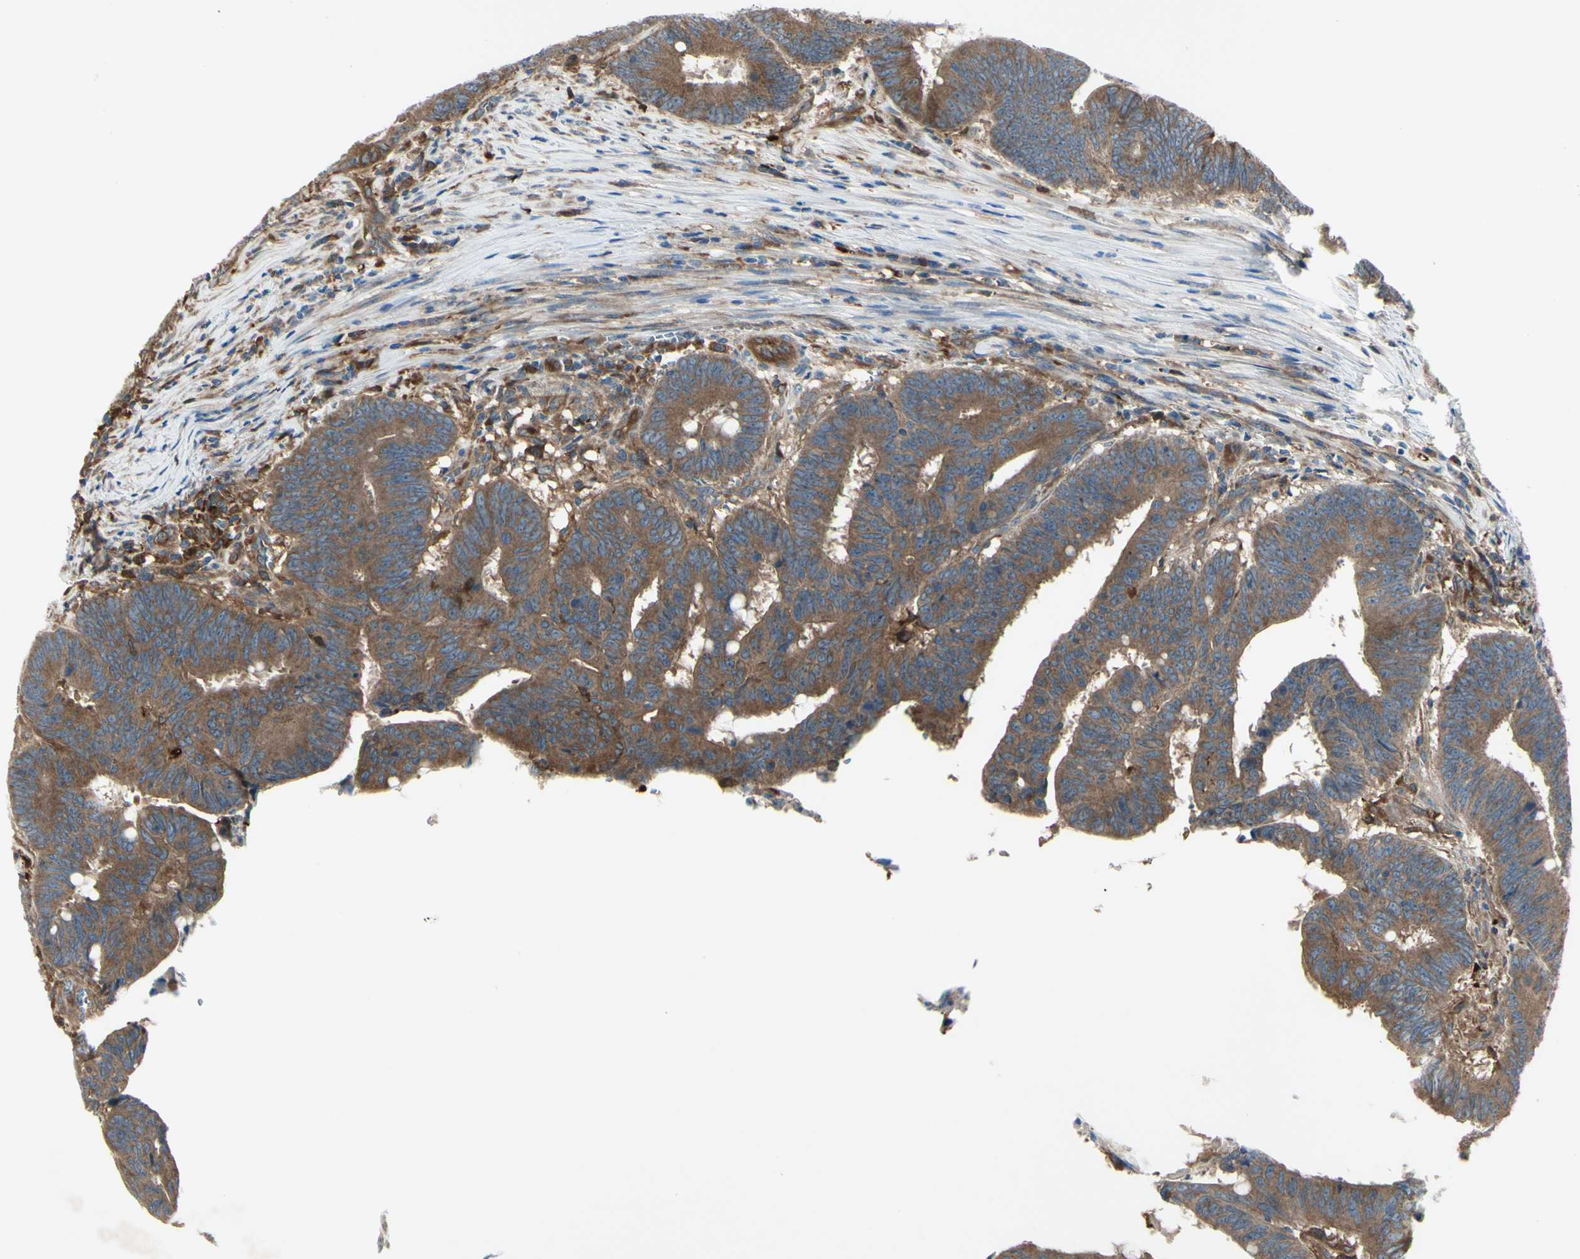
{"staining": {"intensity": "moderate", "quantity": ">75%", "location": "cytoplasmic/membranous"}, "tissue": "colorectal cancer", "cell_type": "Tumor cells", "image_type": "cancer", "snomed": [{"axis": "morphology", "description": "Adenocarcinoma, NOS"}, {"axis": "topography", "description": "Colon"}], "caption": "A high-resolution image shows immunohistochemistry staining of adenocarcinoma (colorectal), which demonstrates moderate cytoplasmic/membranous staining in about >75% of tumor cells. The staining was performed using DAB (3,3'-diaminobenzidine), with brown indicating positive protein expression. Nuclei are stained blue with hematoxylin.", "gene": "IGSF9B", "patient": {"sex": "male", "age": 45}}